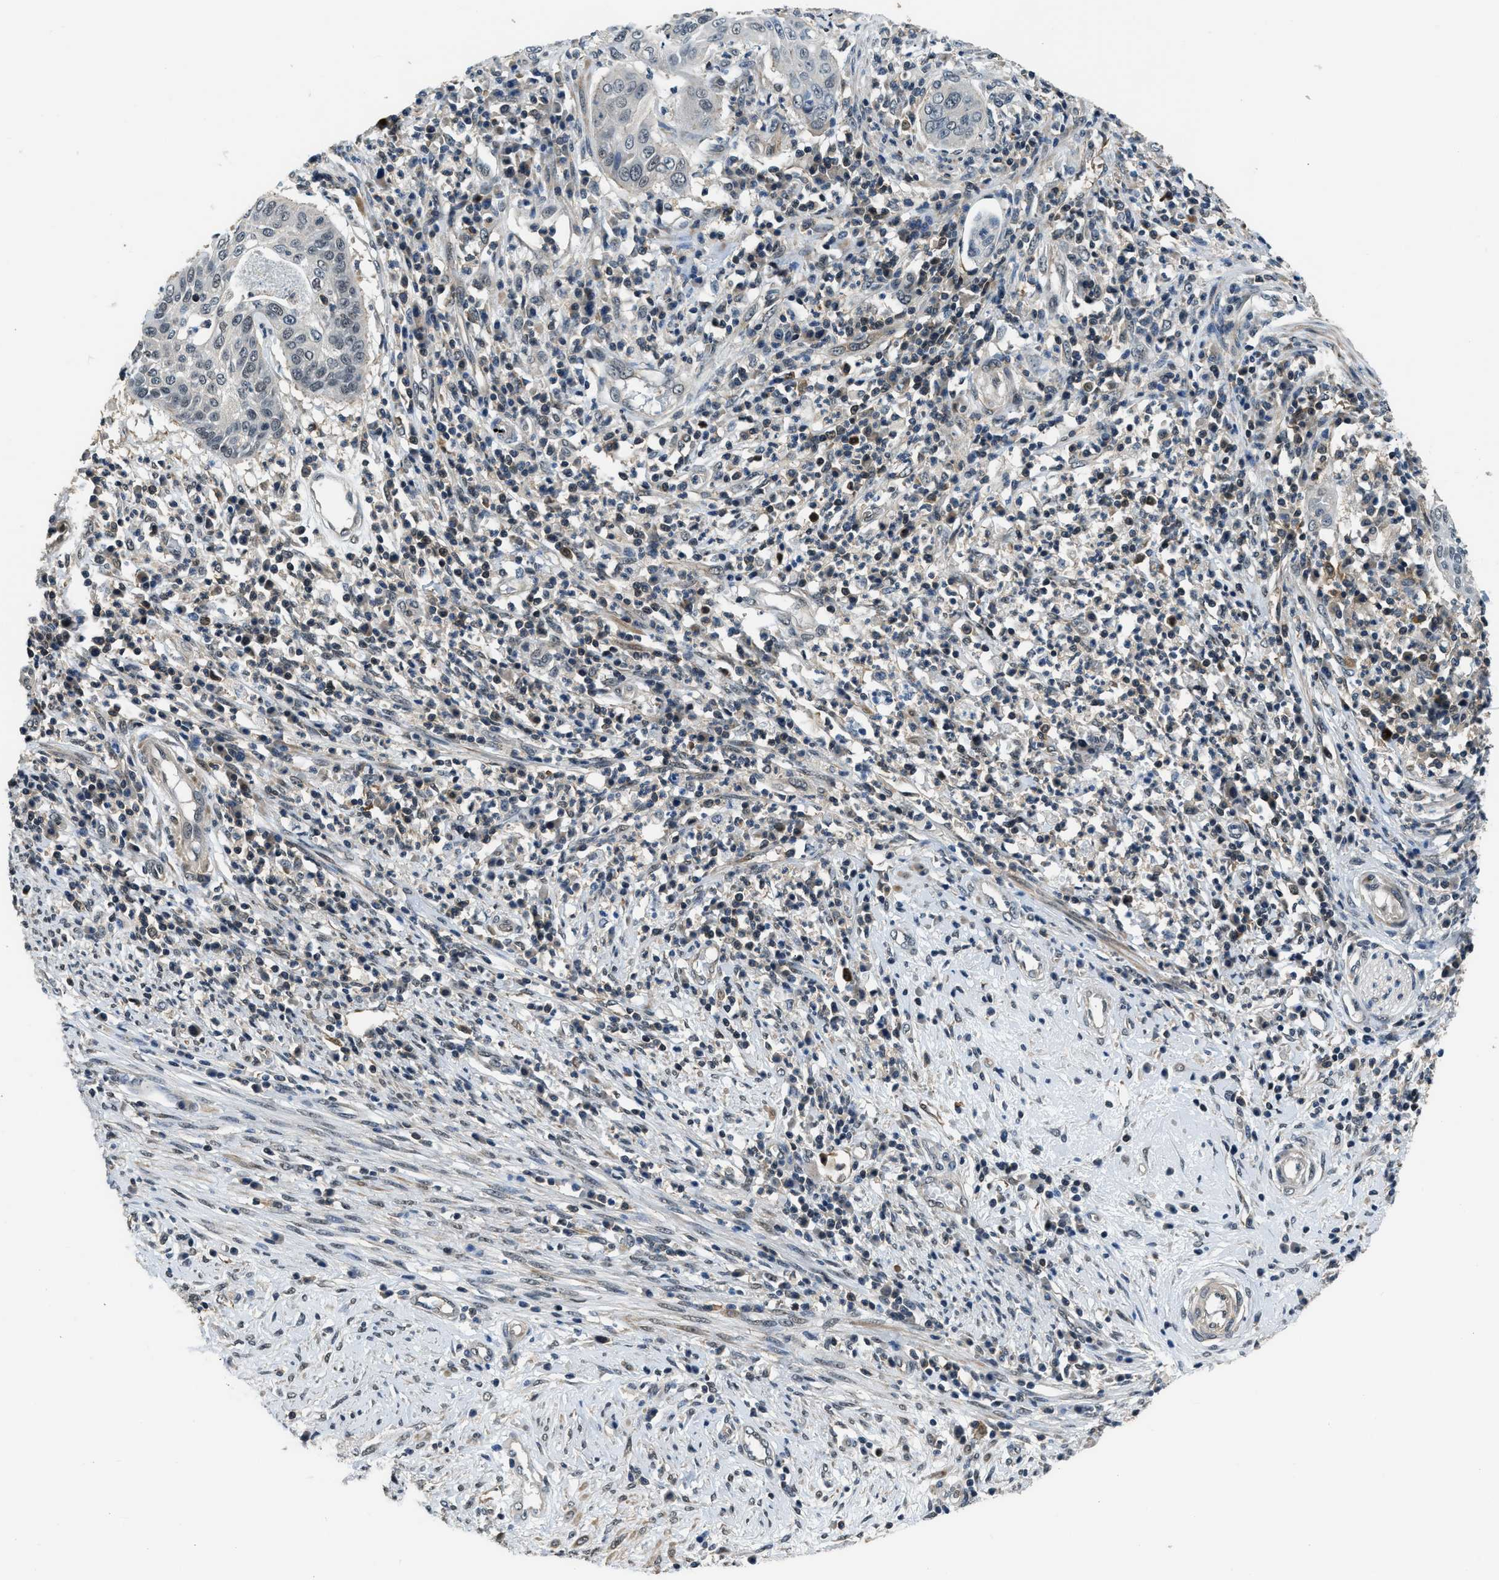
{"staining": {"intensity": "negative", "quantity": "none", "location": "none"}, "tissue": "cervical cancer", "cell_type": "Tumor cells", "image_type": "cancer", "snomed": [{"axis": "morphology", "description": "Normal tissue, NOS"}, {"axis": "morphology", "description": "Squamous cell carcinoma, NOS"}, {"axis": "topography", "description": "Cervix"}], "caption": "Tumor cells show no significant positivity in cervical cancer.", "gene": "MTMR1", "patient": {"sex": "female", "age": 39}}